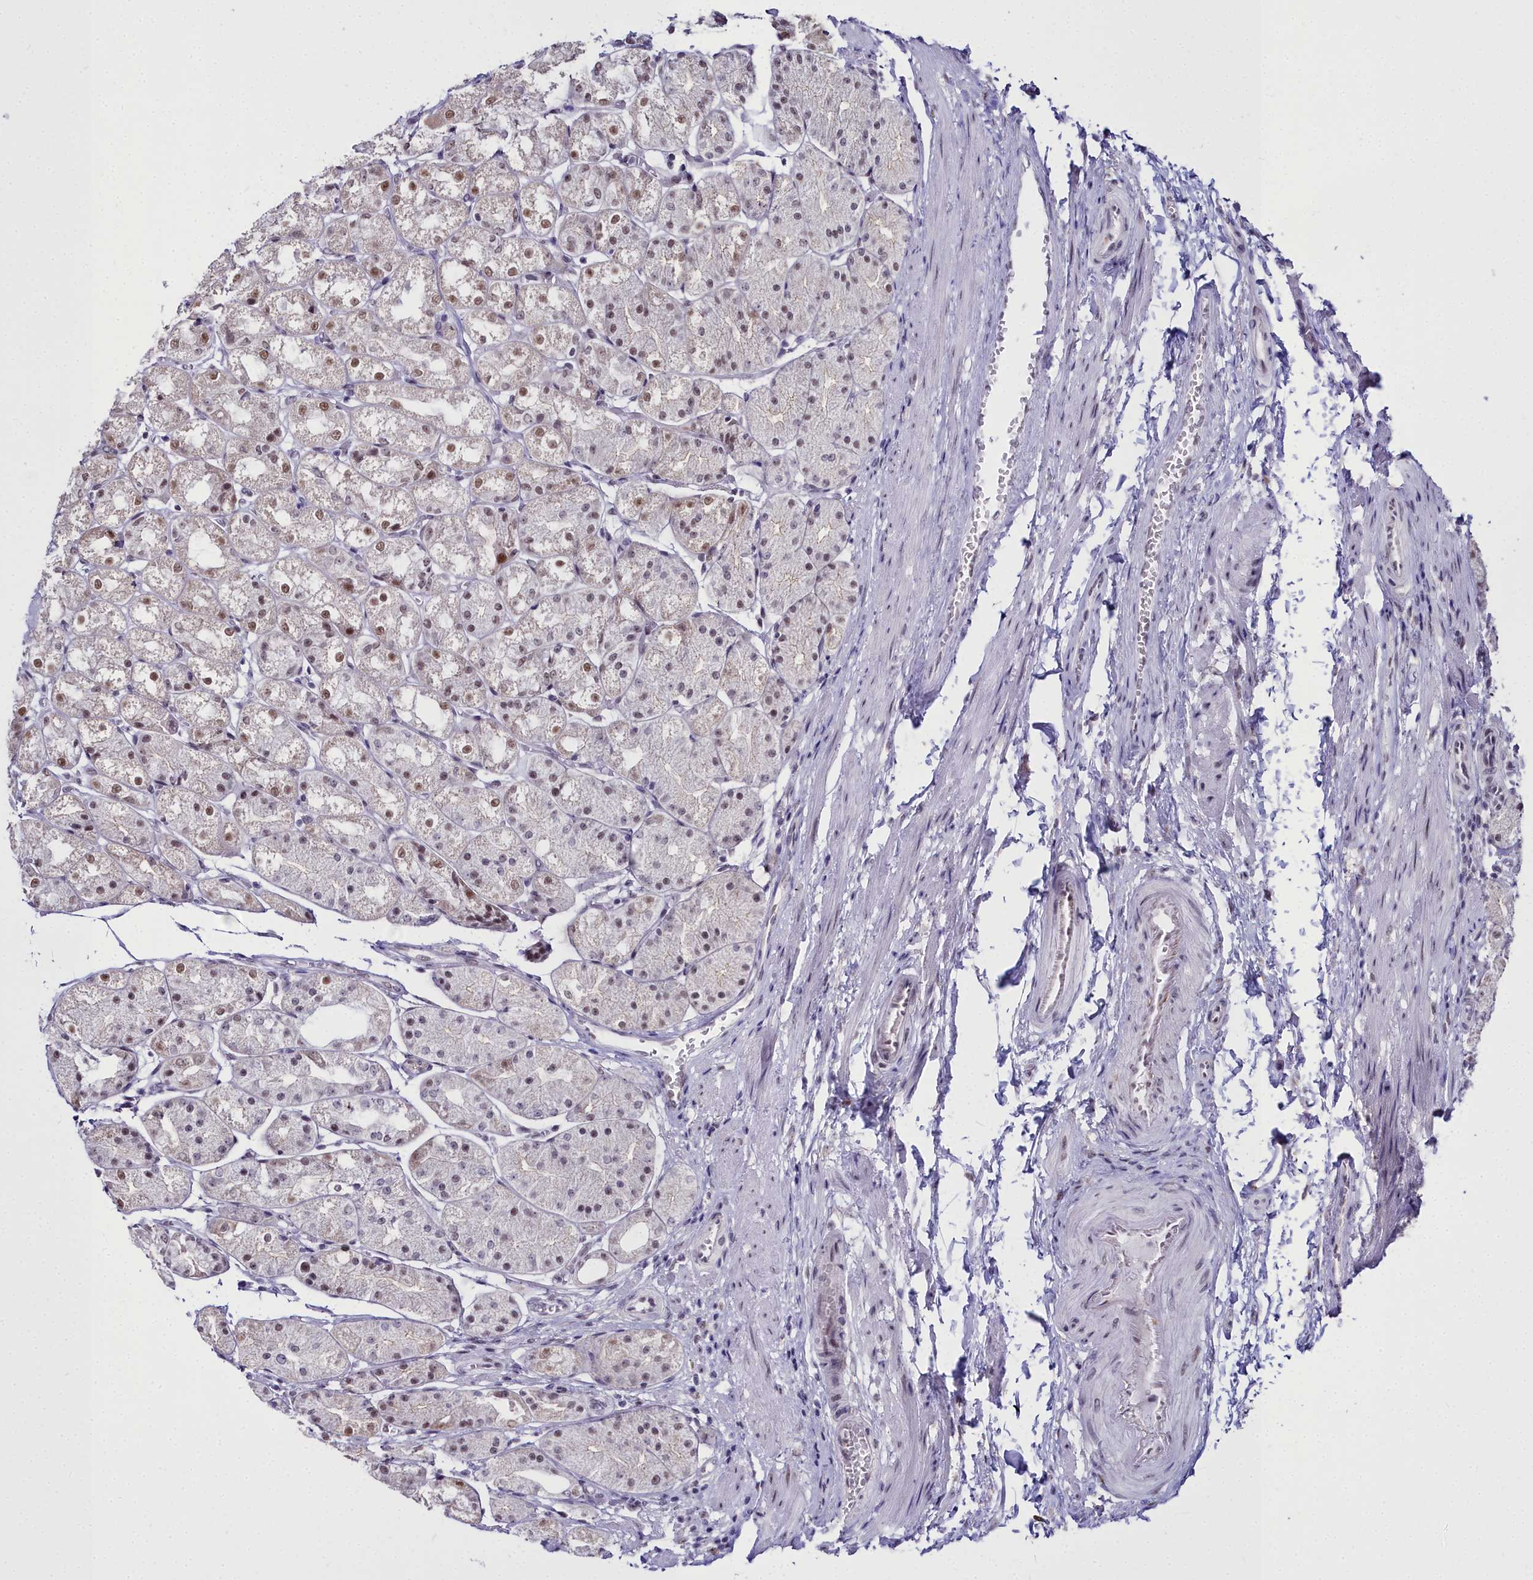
{"staining": {"intensity": "moderate", "quantity": "25%-75%", "location": "nuclear"}, "tissue": "stomach", "cell_type": "Glandular cells", "image_type": "normal", "snomed": [{"axis": "morphology", "description": "Normal tissue, NOS"}, {"axis": "topography", "description": "Stomach, upper"}], "caption": "This histopathology image reveals normal stomach stained with IHC to label a protein in brown. The nuclear of glandular cells show moderate positivity for the protein. Nuclei are counter-stained blue.", "gene": "RBM12", "patient": {"sex": "male", "age": 72}}